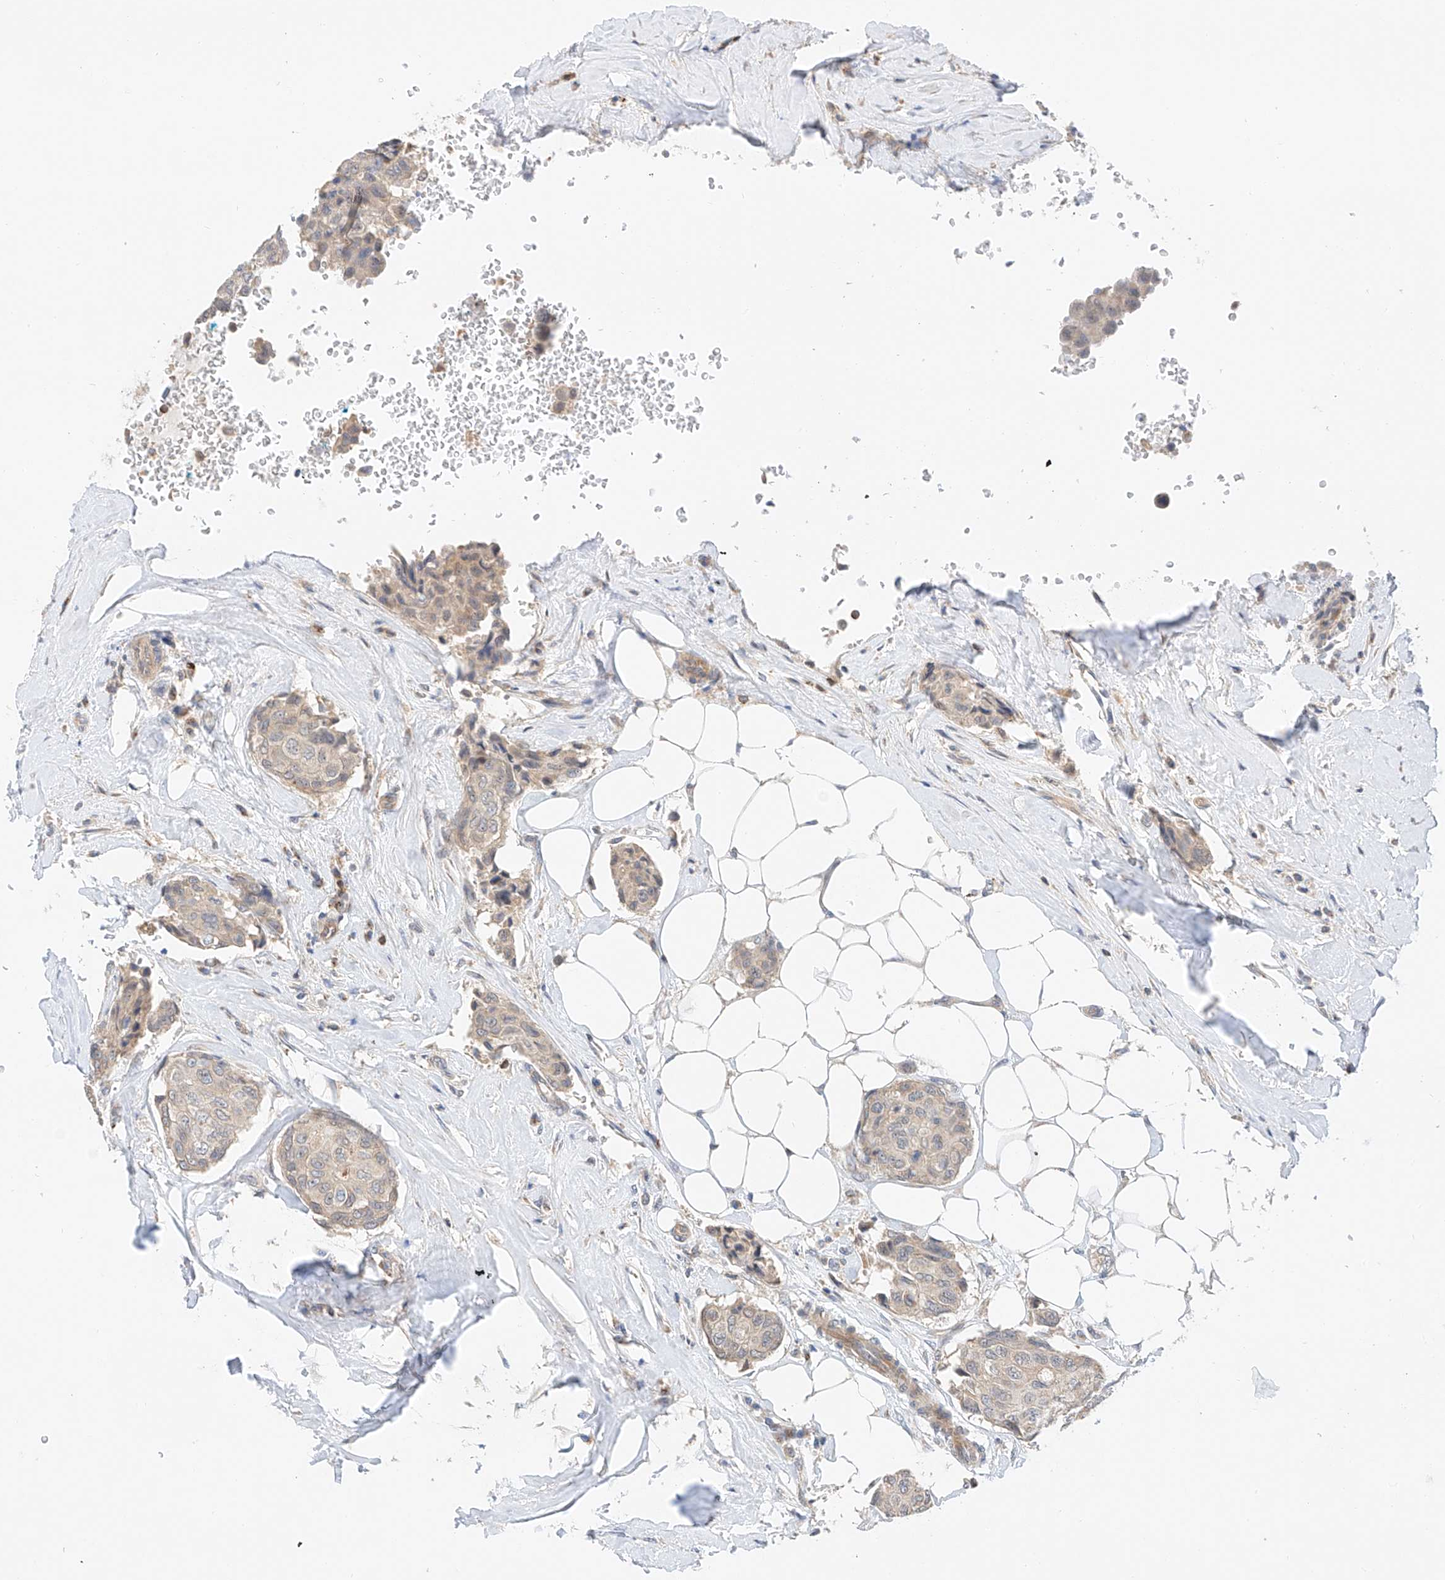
{"staining": {"intensity": "weak", "quantity": "<25%", "location": "cytoplasmic/membranous"}, "tissue": "breast cancer", "cell_type": "Tumor cells", "image_type": "cancer", "snomed": [{"axis": "morphology", "description": "Duct carcinoma"}, {"axis": "topography", "description": "Breast"}], "caption": "A high-resolution photomicrograph shows immunohistochemistry staining of intraductal carcinoma (breast), which reveals no significant staining in tumor cells.", "gene": "MFN2", "patient": {"sex": "female", "age": 80}}